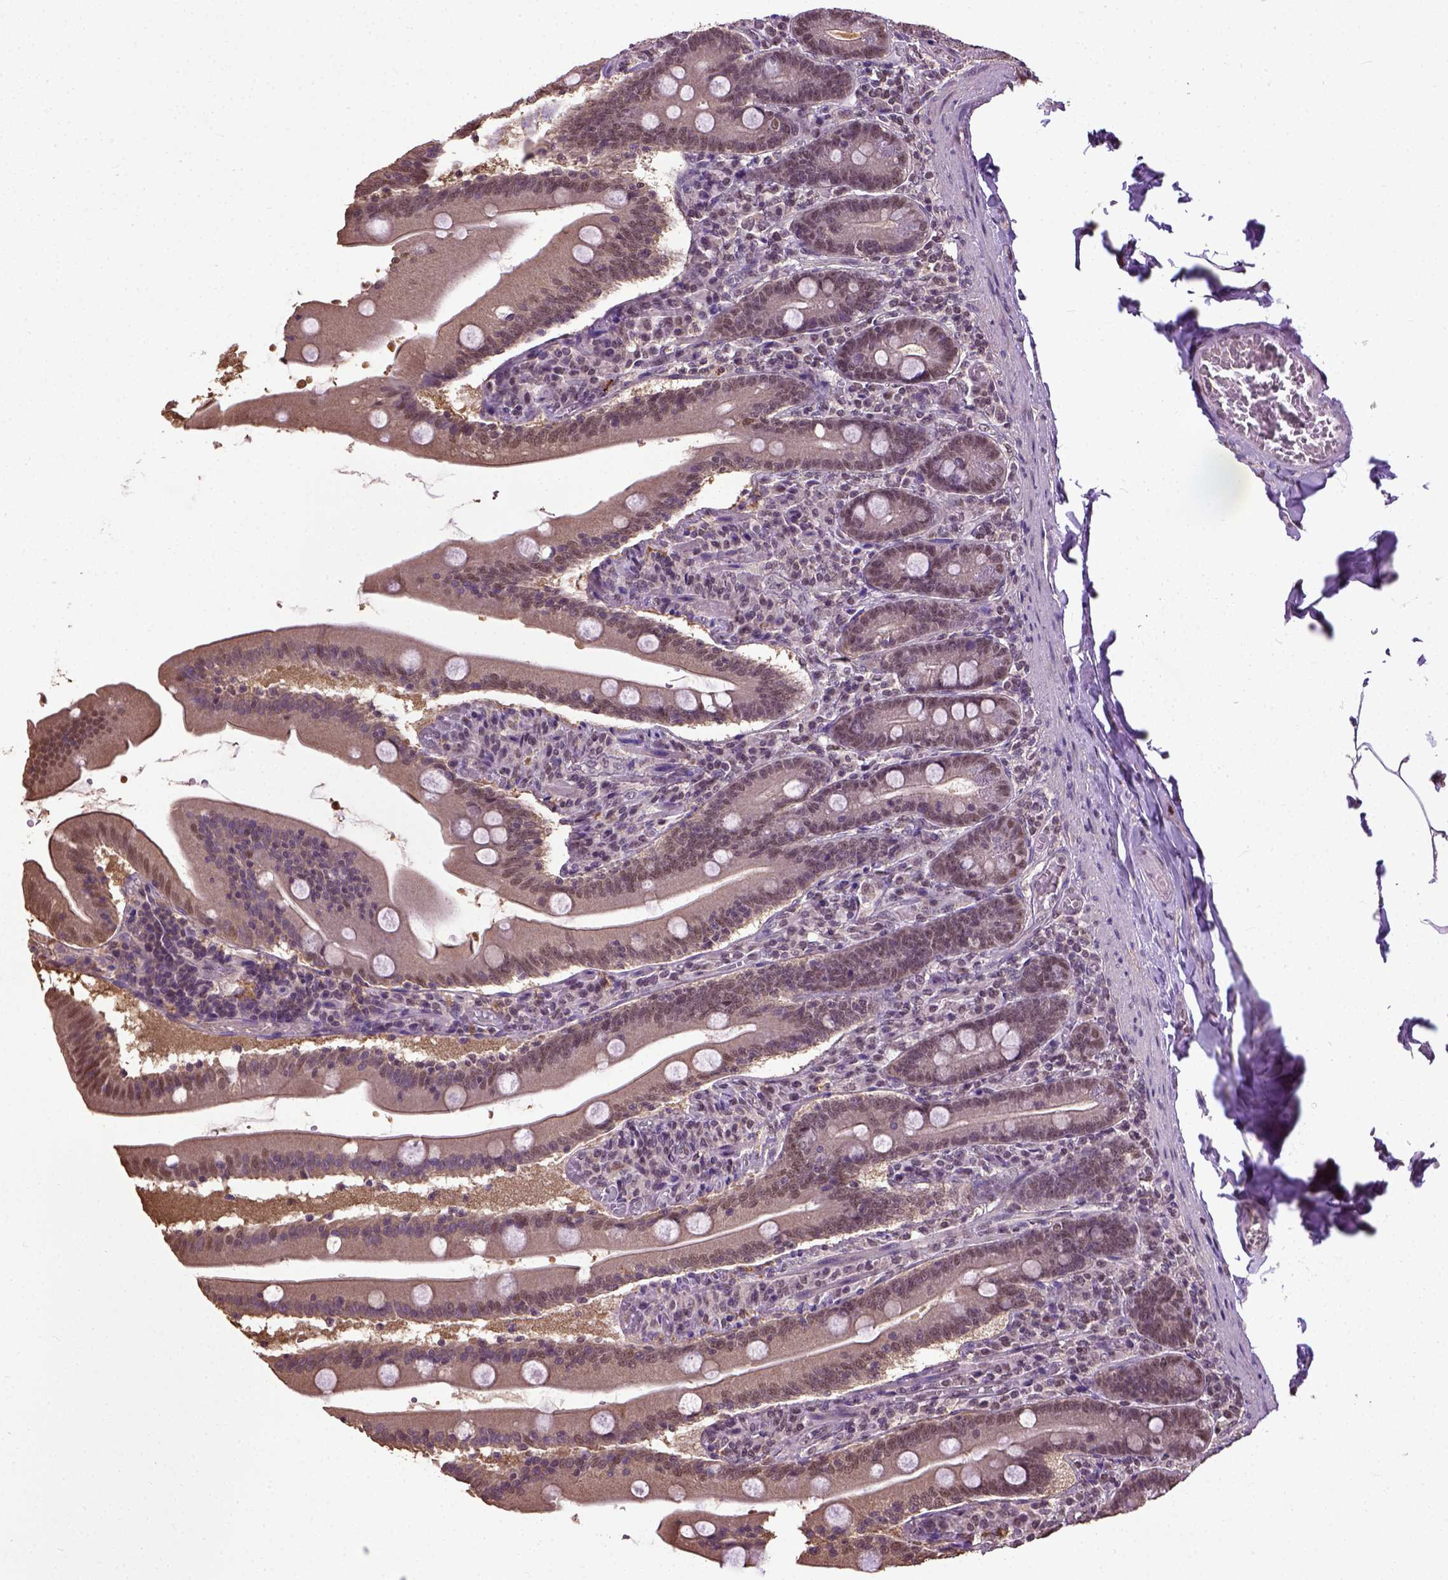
{"staining": {"intensity": "moderate", "quantity": "25%-75%", "location": "cytoplasmic/membranous,nuclear"}, "tissue": "small intestine", "cell_type": "Glandular cells", "image_type": "normal", "snomed": [{"axis": "morphology", "description": "Normal tissue, NOS"}, {"axis": "topography", "description": "Small intestine"}], "caption": "Protein expression analysis of unremarkable small intestine displays moderate cytoplasmic/membranous,nuclear positivity in approximately 25%-75% of glandular cells.", "gene": "UBA3", "patient": {"sex": "male", "age": 37}}